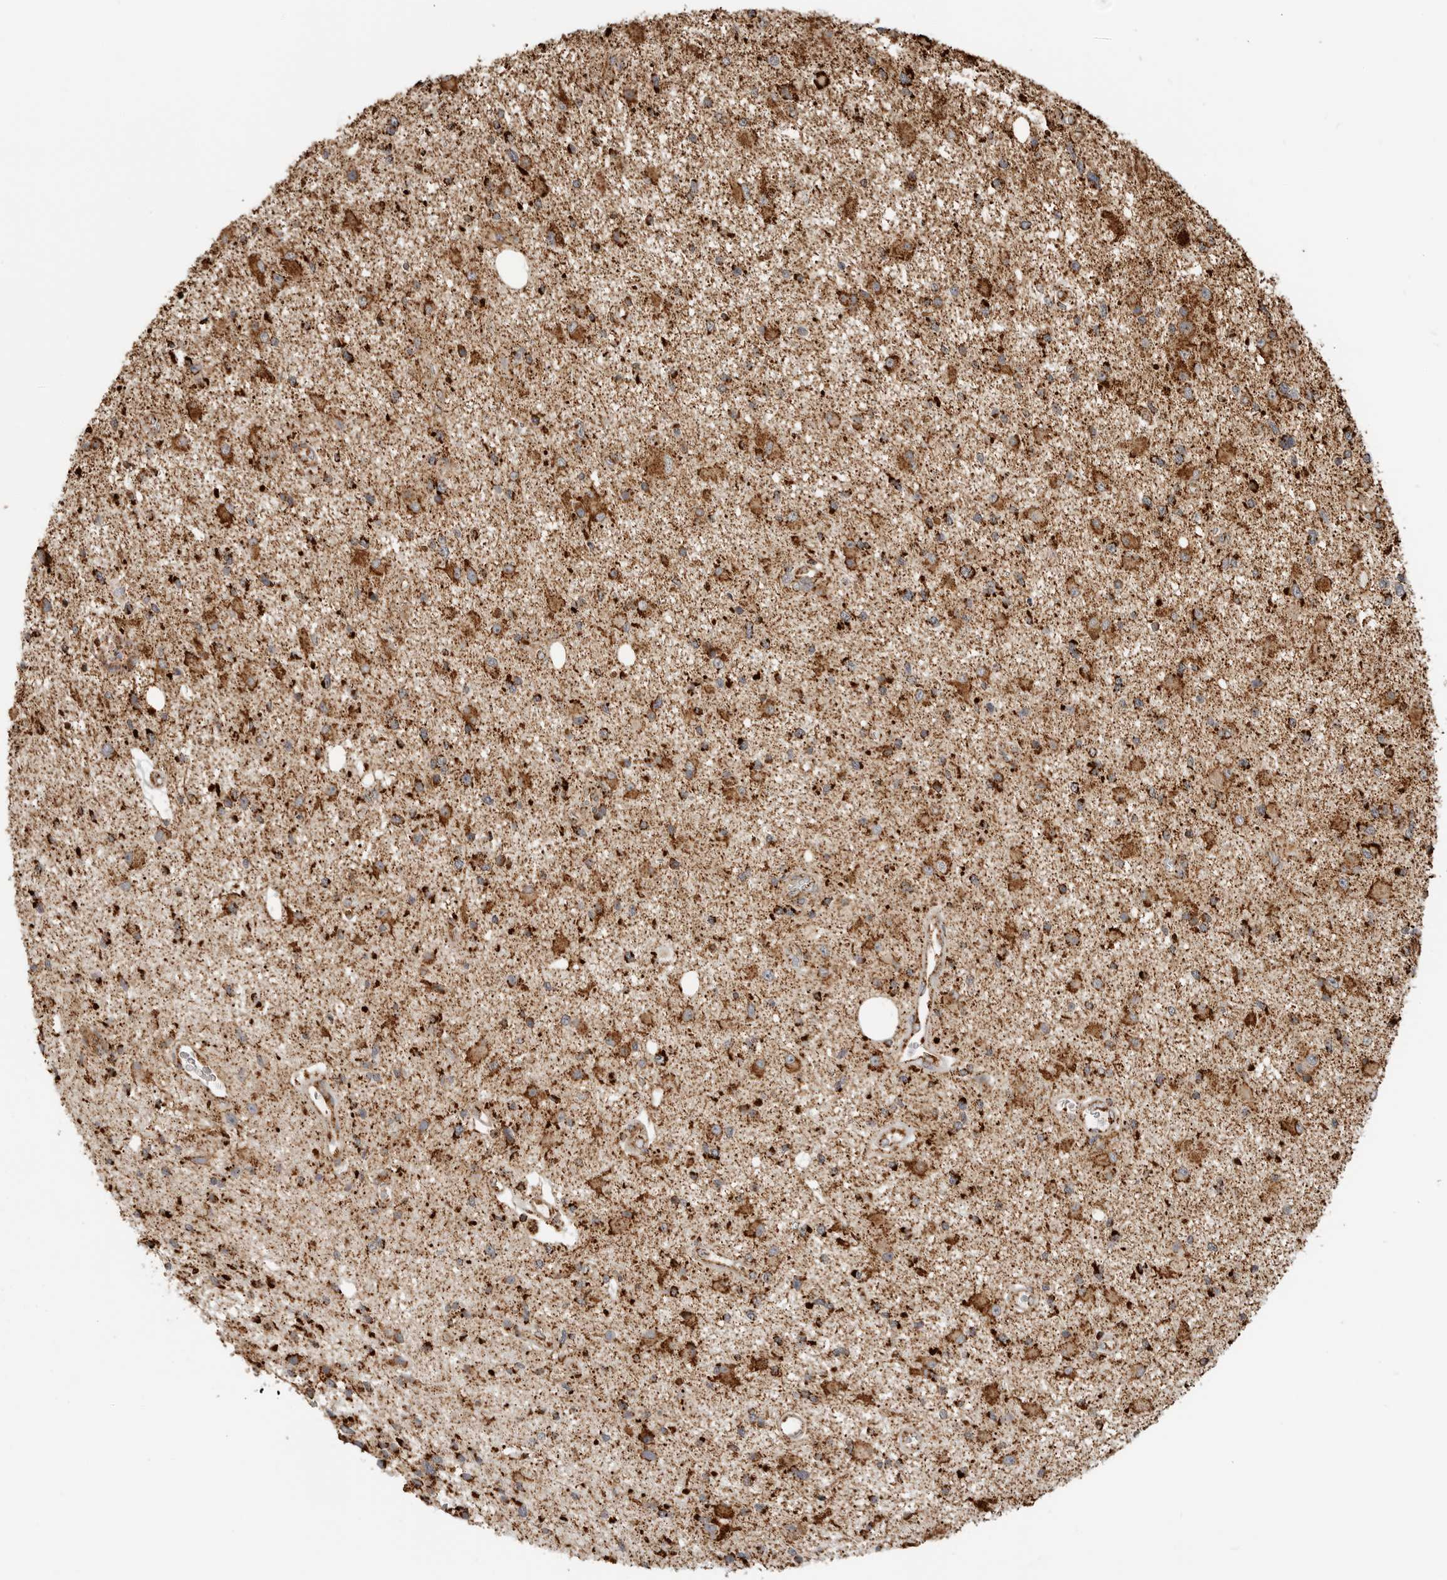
{"staining": {"intensity": "strong", "quantity": ">75%", "location": "cytoplasmic/membranous"}, "tissue": "glioma", "cell_type": "Tumor cells", "image_type": "cancer", "snomed": [{"axis": "morphology", "description": "Glioma, malignant, High grade"}, {"axis": "topography", "description": "Brain"}], "caption": "Strong cytoplasmic/membranous expression is seen in about >75% of tumor cells in glioma.", "gene": "BMP2K", "patient": {"sex": "male", "age": 33}}